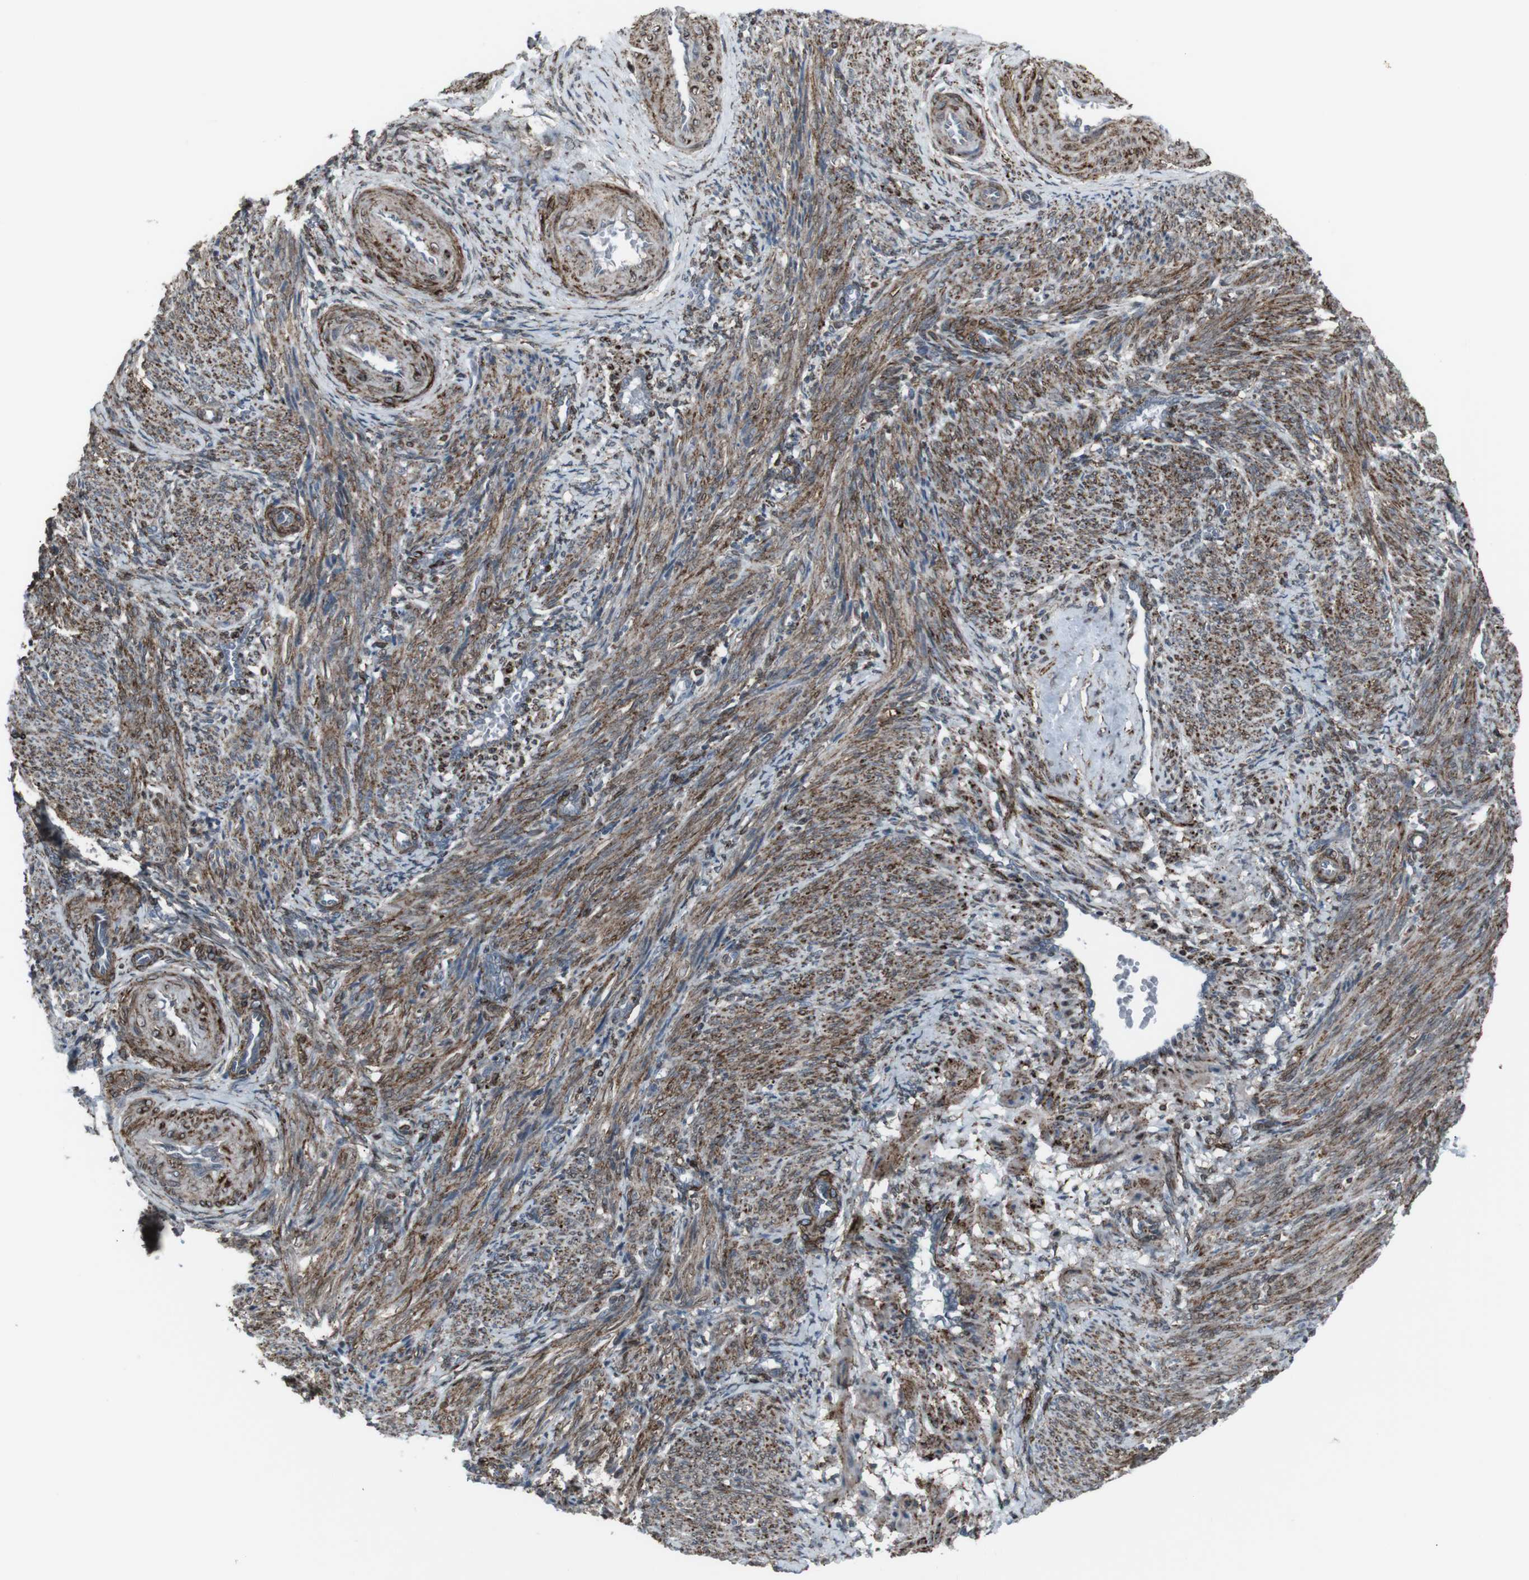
{"staining": {"intensity": "moderate", "quantity": ">75%", "location": "cytoplasmic/membranous"}, "tissue": "smooth muscle", "cell_type": "Smooth muscle cells", "image_type": "normal", "snomed": [{"axis": "morphology", "description": "Normal tissue, NOS"}, {"axis": "topography", "description": "Endometrium"}], "caption": "A brown stain shows moderate cytoplasmic/membranous positivity of a protein in smooth muscle cells of benign human smooth muscle. Using DAB (3,3'-diaminobenzidine) (brown) and hematoxylin (blue) stains, captured at high magnification using brightfield microscopy.", "gene": "LNPK", "patient": {"sex": "female", "age": 33}}